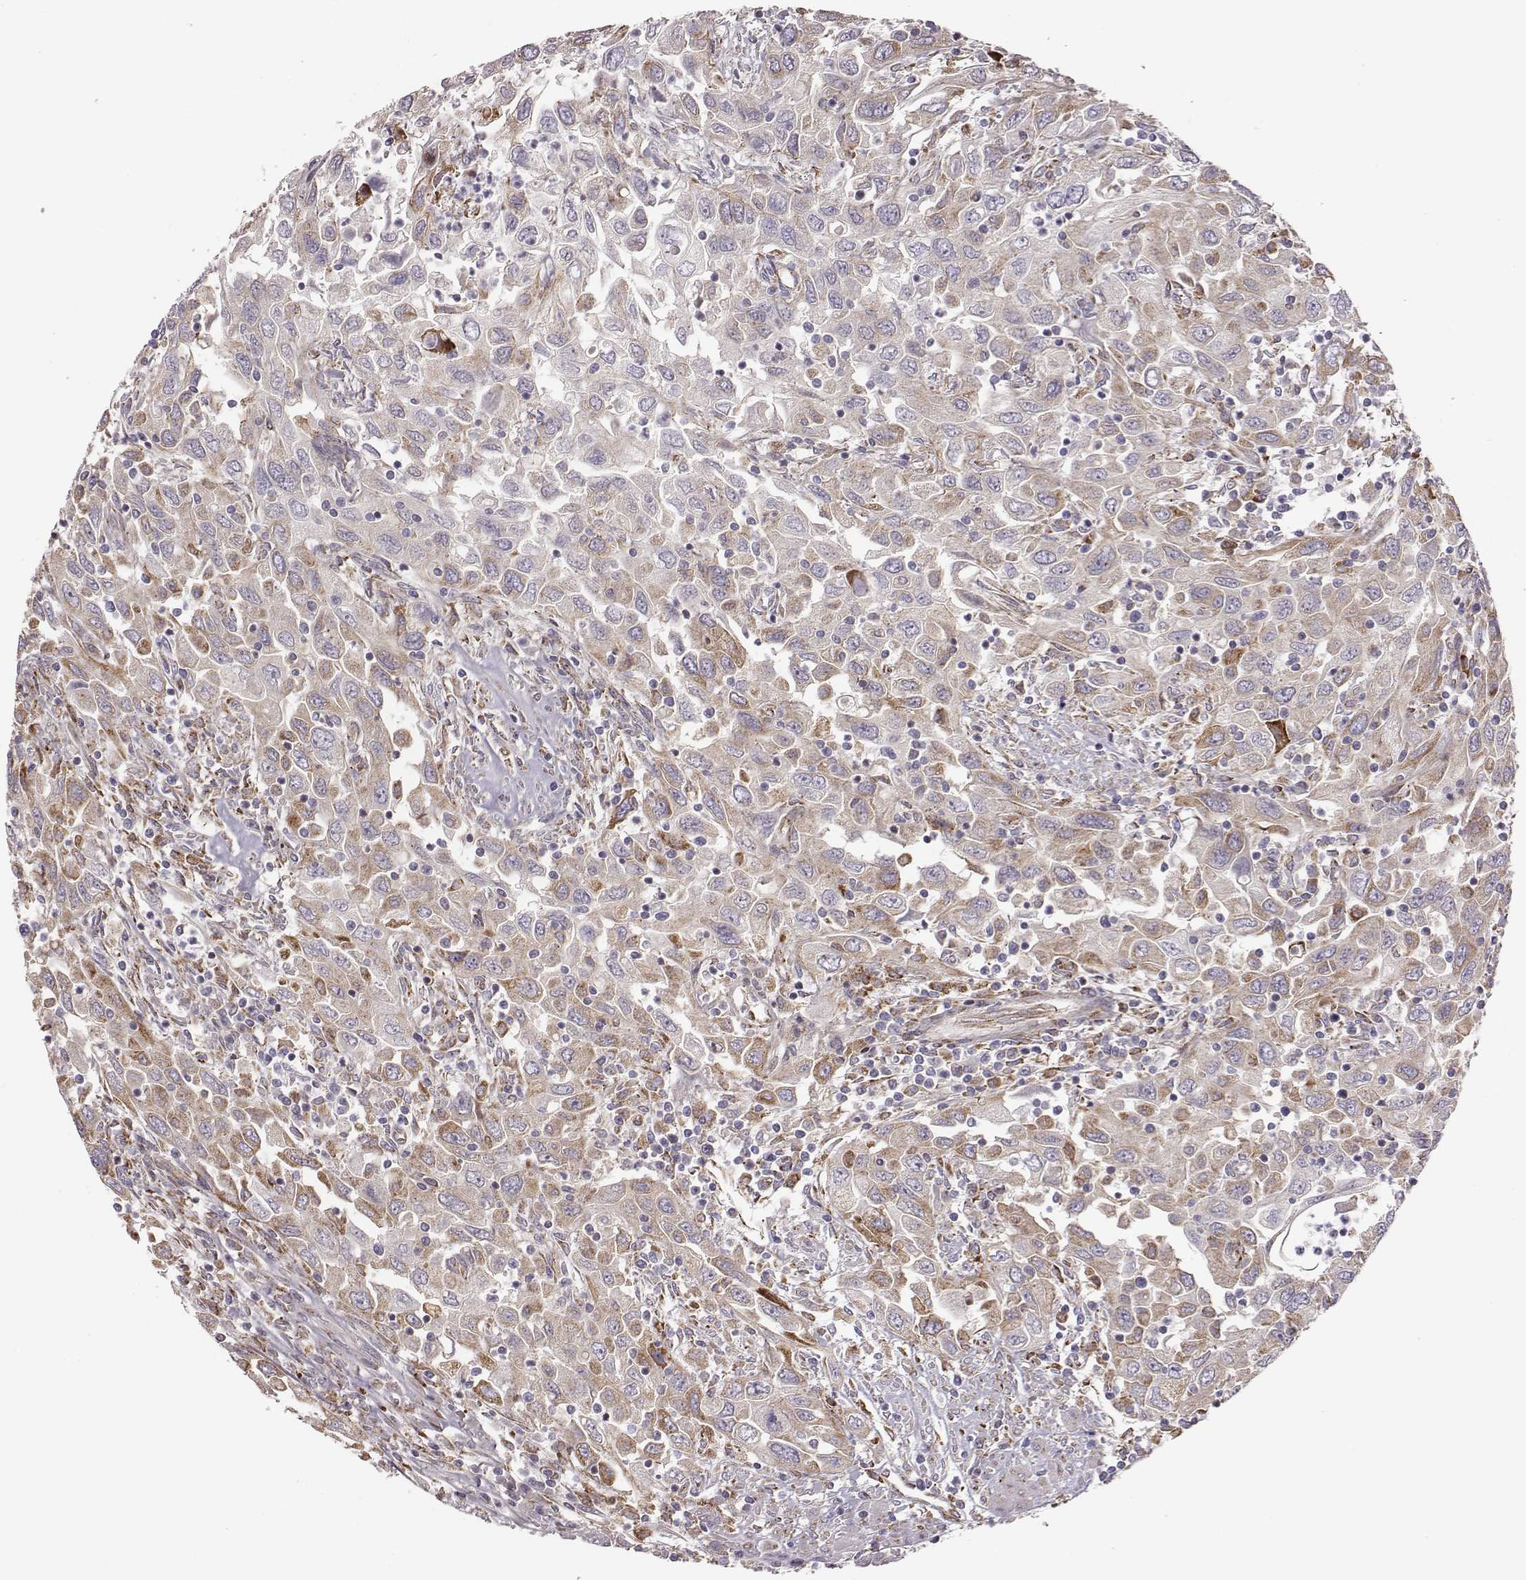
{"staining": {"intensity": "moderate", "quantity": ">75%", "location": "cytoplasmic/membranous"}, "tissue": "urothelial cancer", "cell_type": "Tumor cells", "image_type": "cancer", "snomed": [{"axis": "morphology", "description": "Urothelial carcinoma, High grade"}, {"axis": "topography", "description": "Urinary bladder"}], "caption": "Protein expression analysis of urothelial cancer reveals moderate cytoplasmic/membranous expression in approximately >75% of tumor cells.", "gene": "SELENOI", "patient": {"sex": "male", "age": 76}}